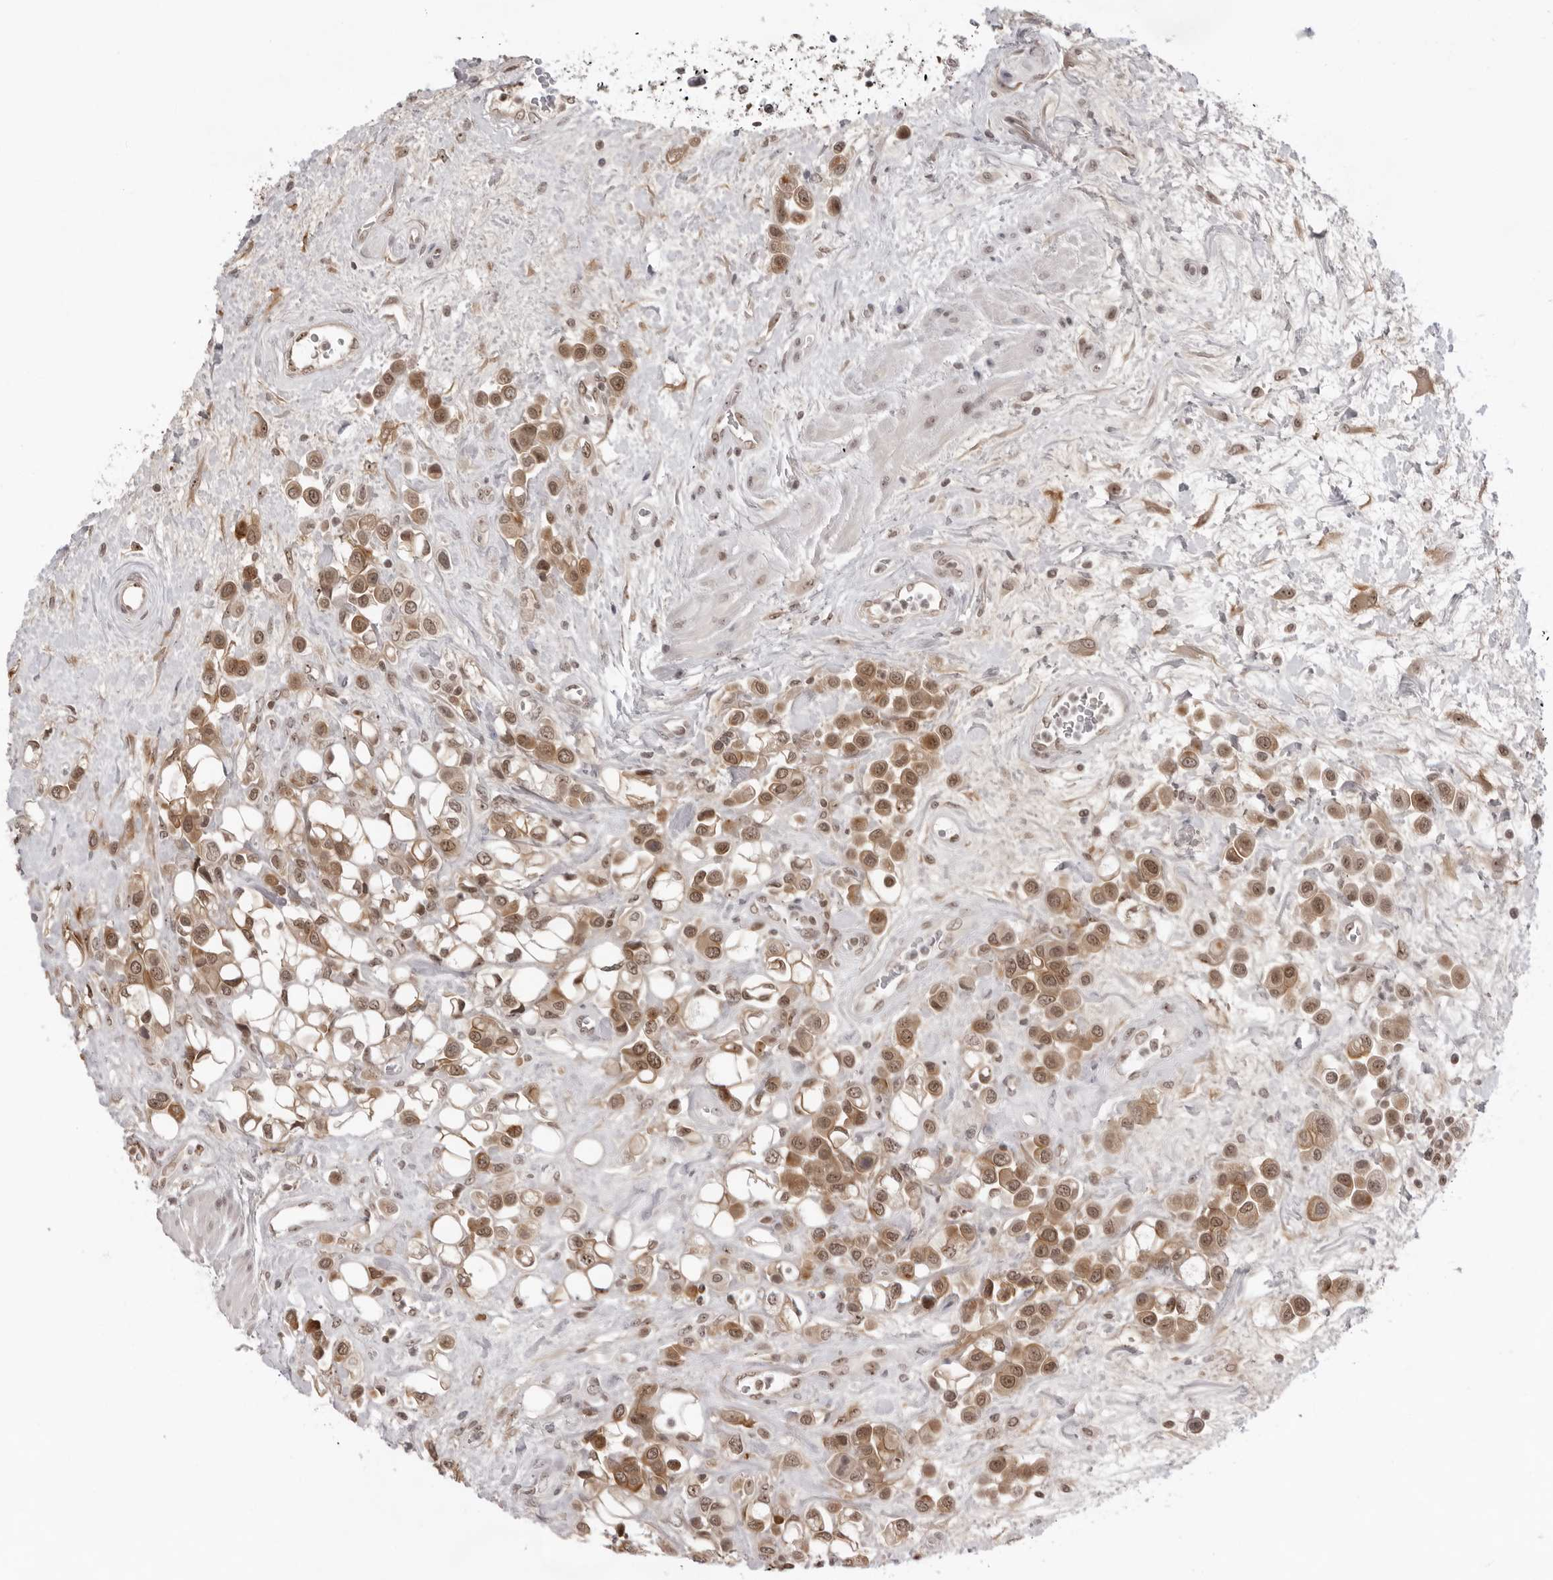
{"staining": {"intensity": "moderate", "quantity": ">75%", "location": "cytoplasmic/membranous,nuclear"}, "tissue": "urothelial cancer", "cell_type": "Tumor cells", "image_type": "cancer", "snomed": [{"axis": "morphology", "description": "Urothelial carcinoma, High grade"}, {"axis": "topography", "description": "Urinary bladder"}], "caption": "DAB immunohistochemical staining of human urothelial cancer exhibits moderate cytoplasmic/membranous and nuclear protein expression in about >75% of tumor cells.", "gene": "EXOSC10", "patient": {"sex": "male", "age": 50}}